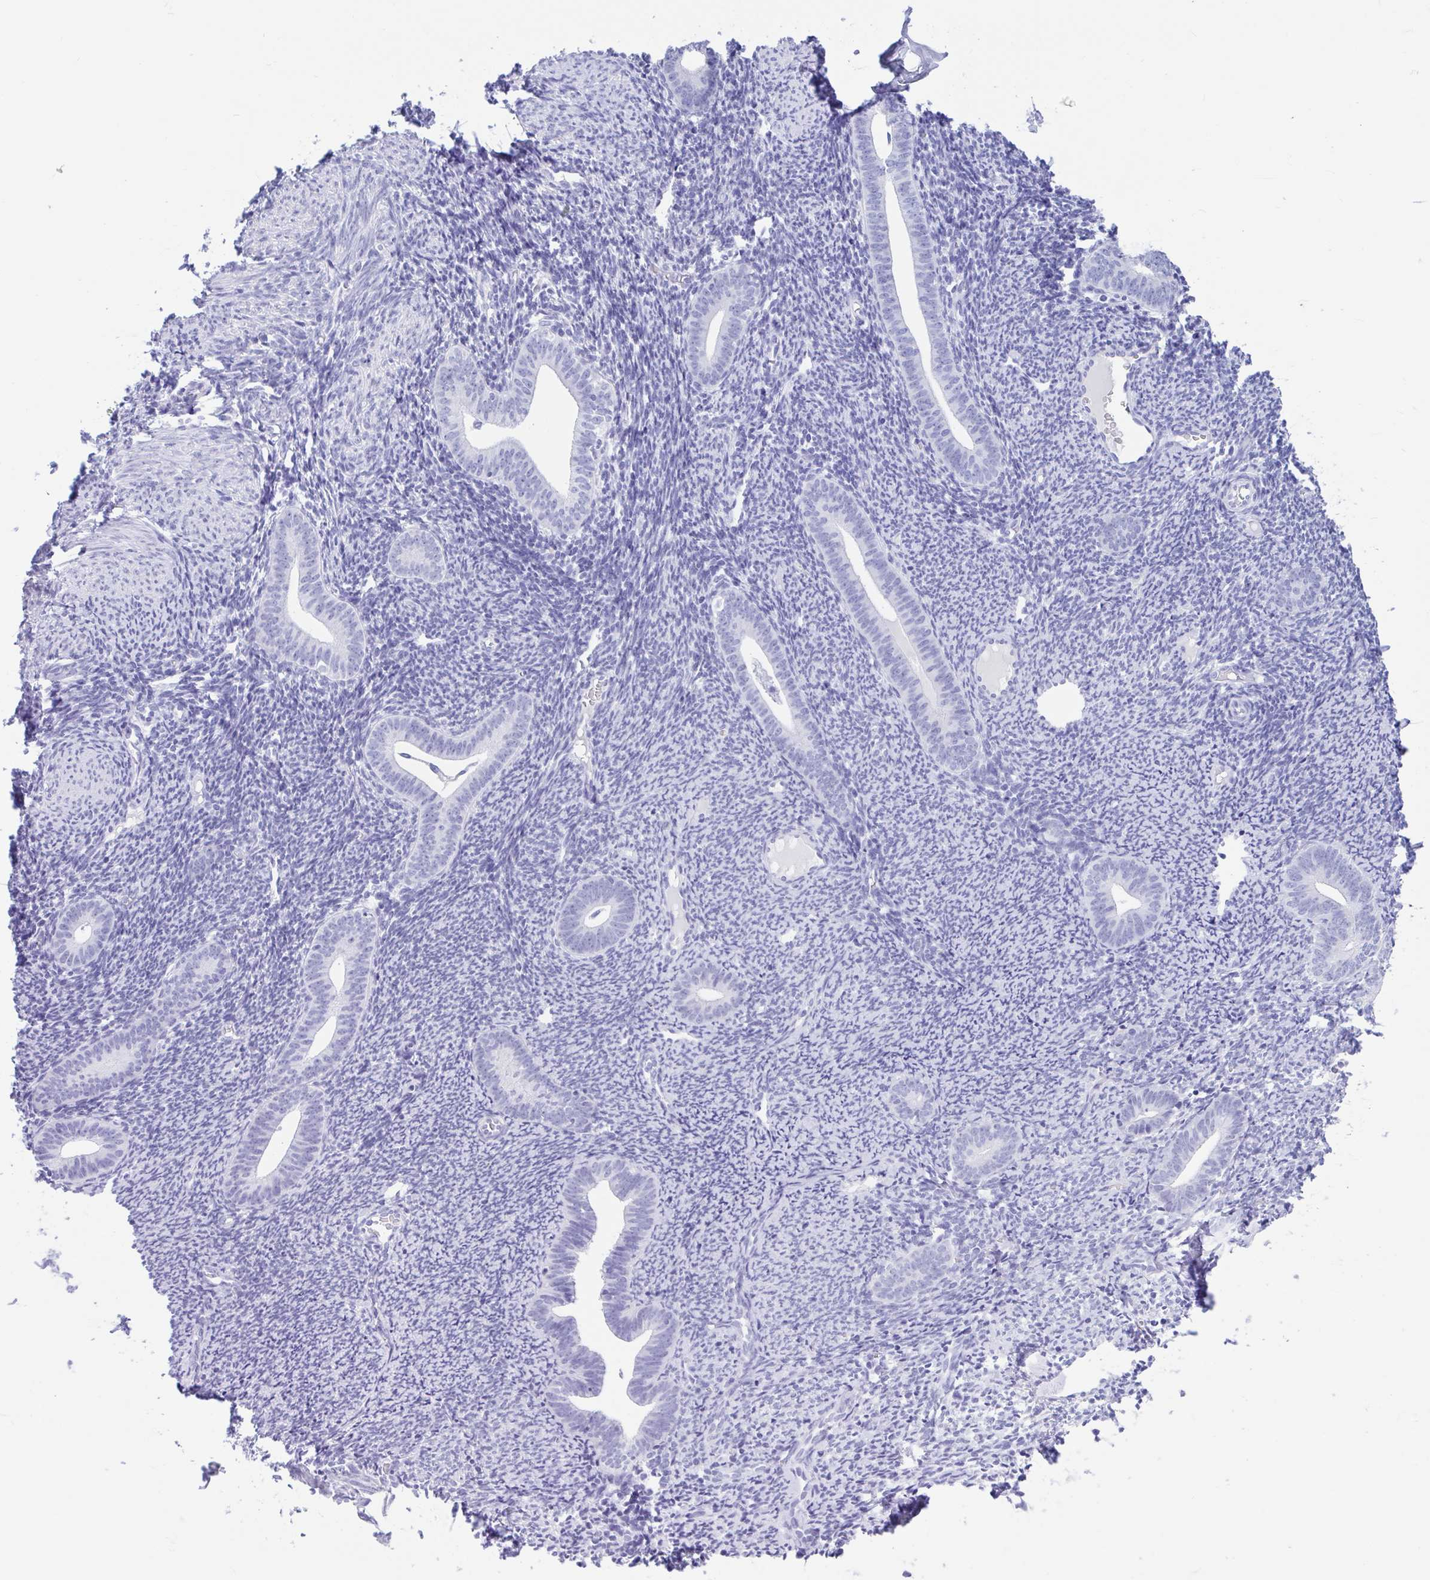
{"staining": {"intensity": "negative", "quantity": "none", "location": "none"}, "tissue": "endometrium", "cell_type": "Cells in endometrial stroma", "image_type": "normal", "snomed": [{"axis": "morphology", "description": "Normal tissue, NOS"}, {"axis": "topography", "description": "Endometrium"}], "caption": "DAB (3,3'-diaminobenzidine) immunohistochemical staining of benign human endometrium displays no significant staining in cells in endometrial stroma.", "gene": "ENSG00000274792", "patient": {"sex": "female", "age": 39}}